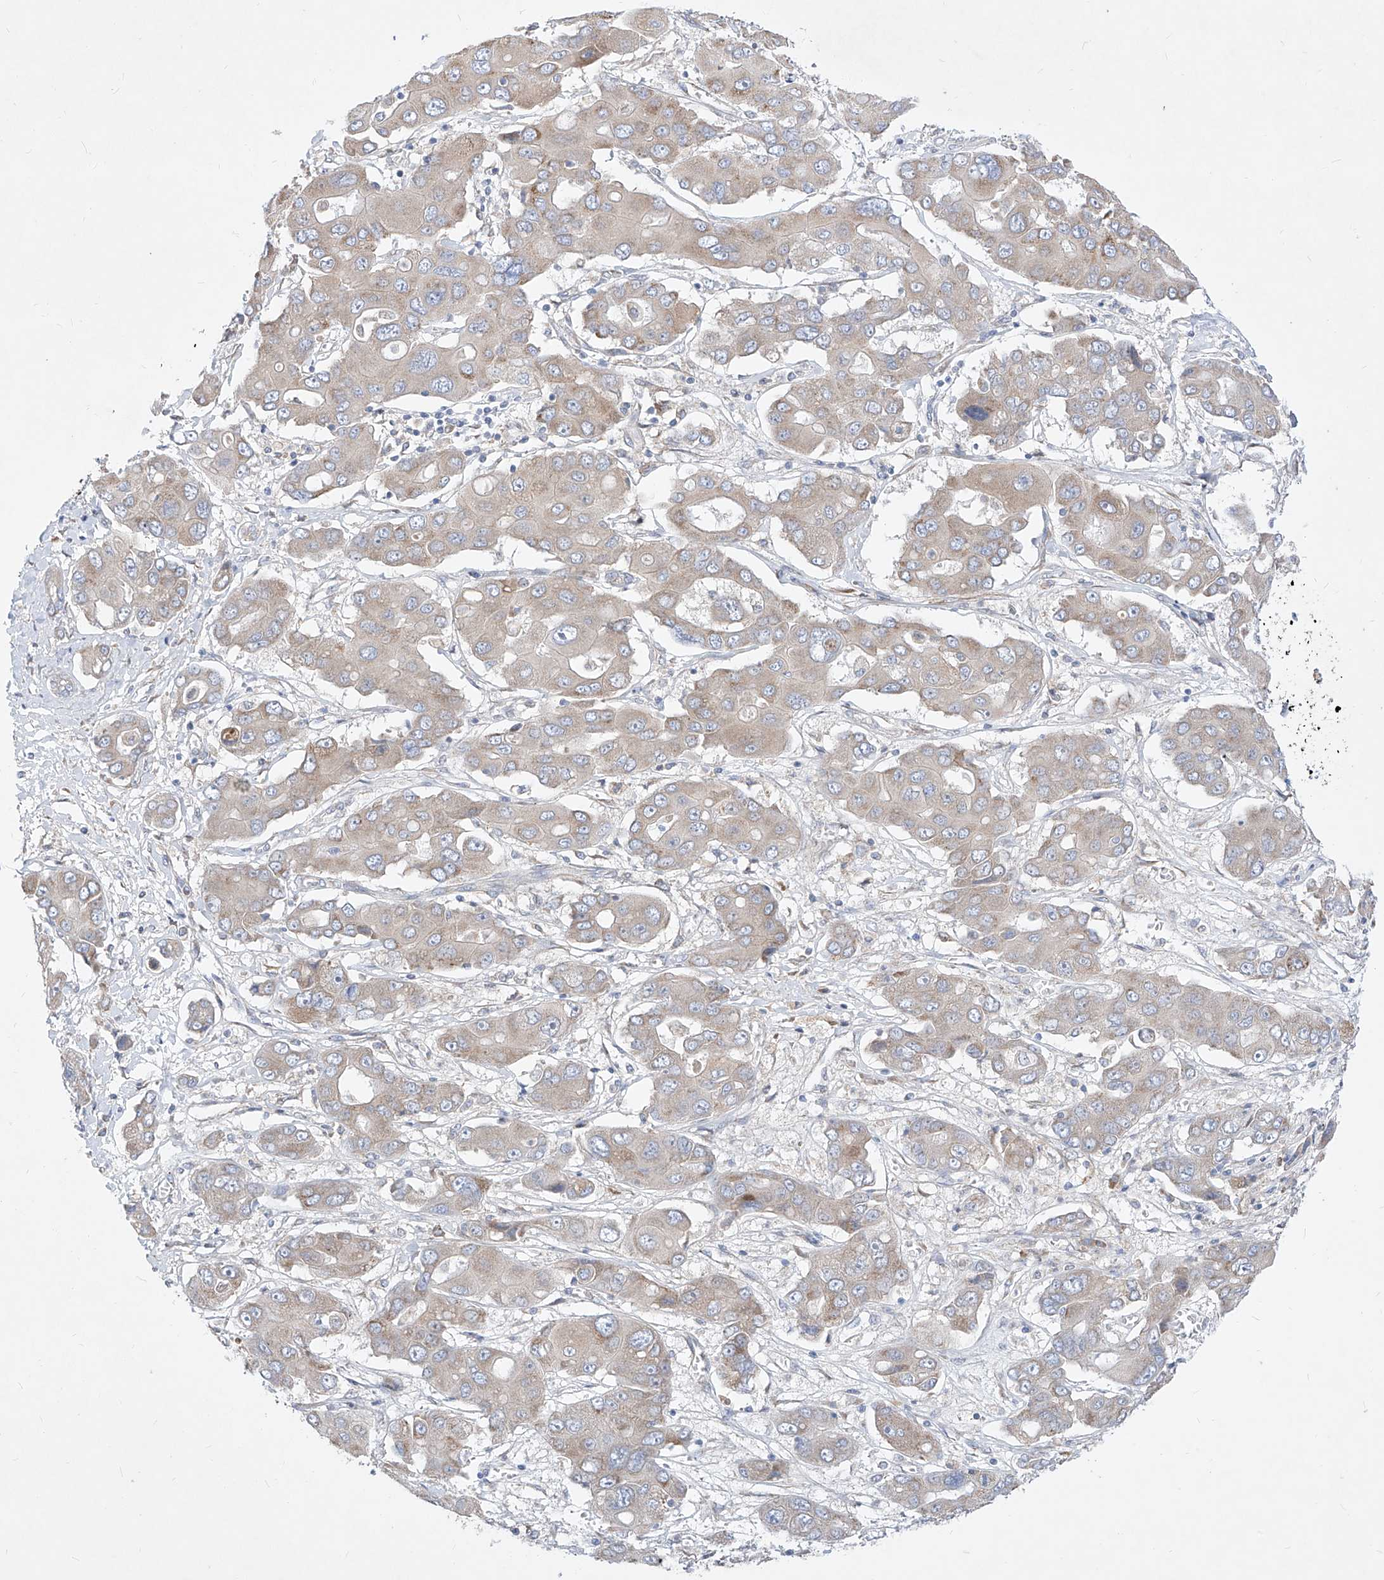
{"staining": {"intensity": "negative", "quantity": "none", "location": "none"}, "tissue": "liver cancer", "cell_type": "Tumor cells", "image_type": "cancer", "snomed": [{"axis": "morphology", "description": "Cholangiocarcinoma"}, {"axis": "topography", "description": "Liver"}], "caption": "Tumor cells are negative for brown protein staining in liver cancer.", "gene": "UFL1", "patient": {"sex": "male", "age": 67}}